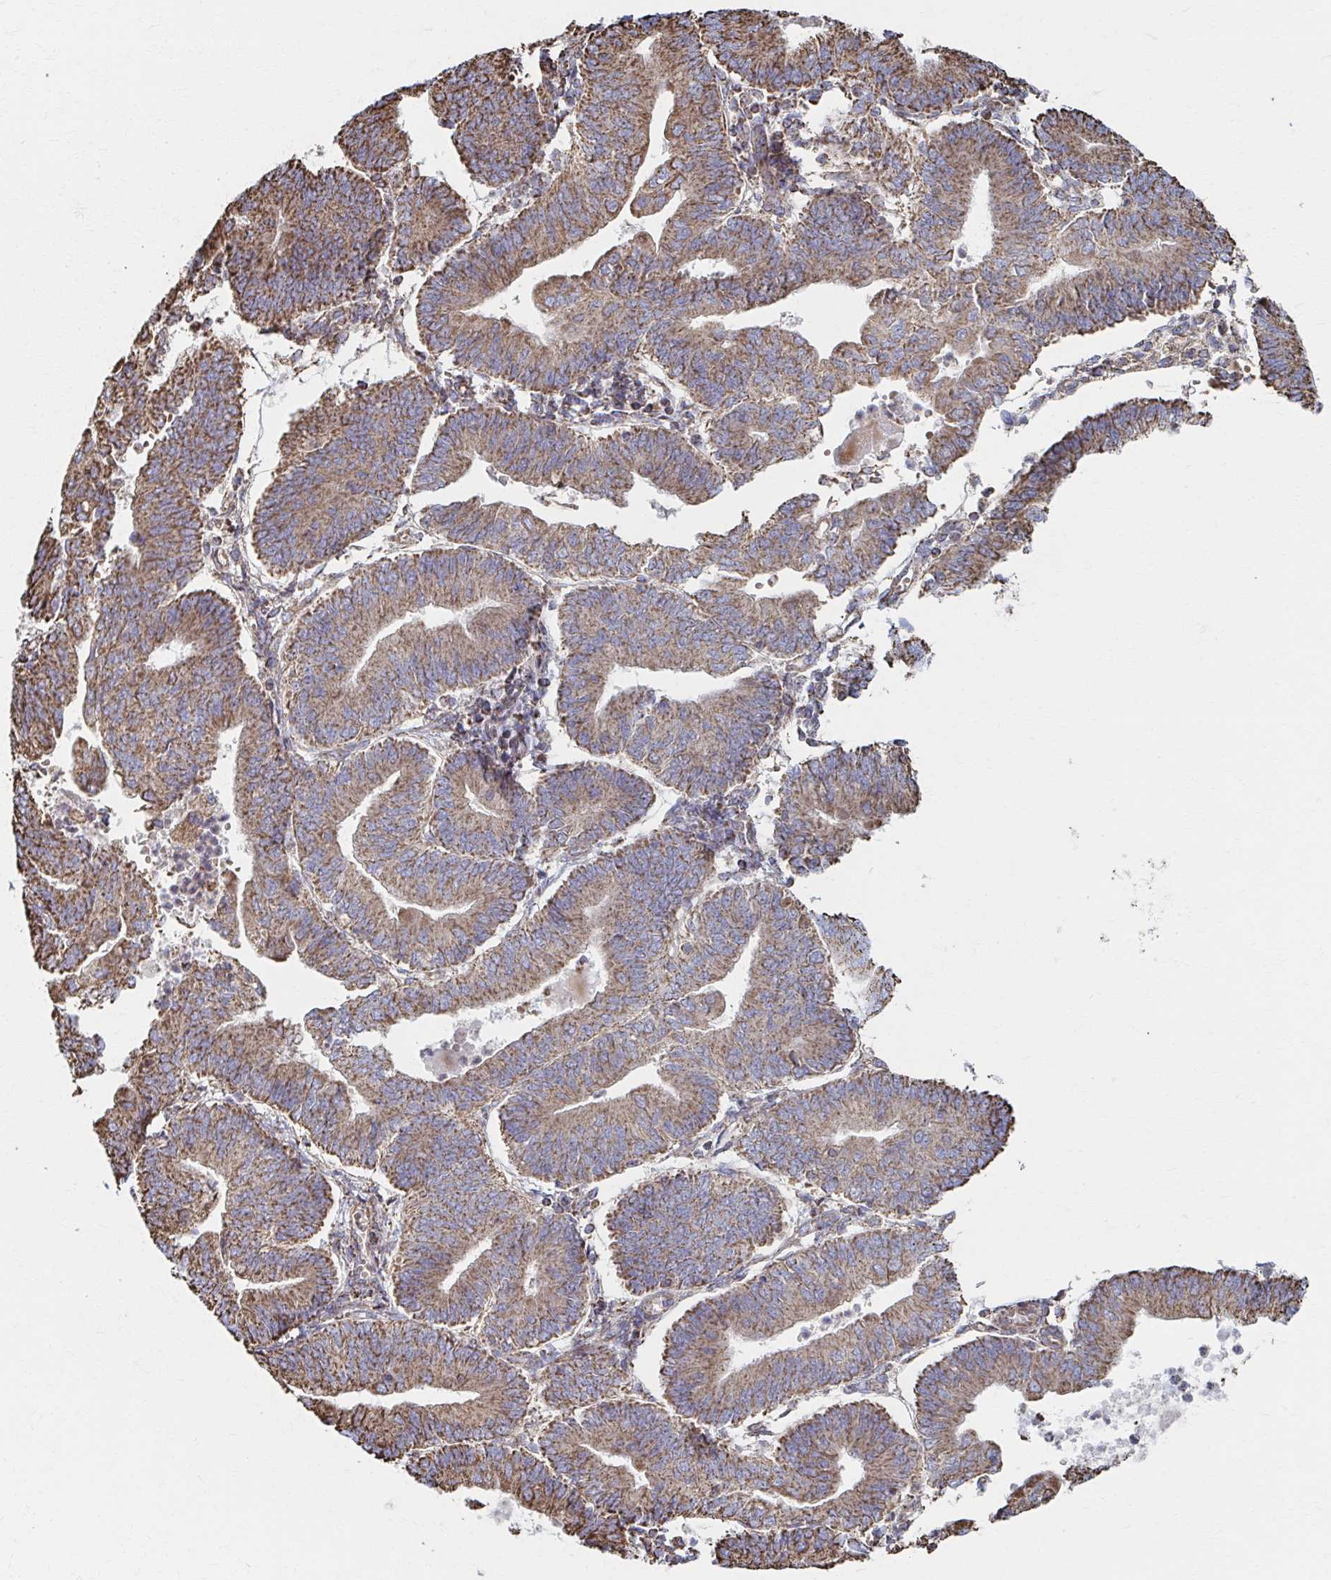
{"staining": {"intensity": "moderate", "quantity": ">75%", "location": "cytoplasmic/membranous"}, "tissue": "endometrial cancer", "cell_type": "Tumor cells", "image_type": "cancer", "snomed": [{"axis": "morphology", "description": "Adenocarcinoma, NOS"}, {"axis": "topography", "description": "Endometrium"}], "caption": "The immunohistochemical stain shows moderate cytoplasmic/membranous expression in tumor cells of endometrial cancer (adenocarcinoma) tissue.", "gene": "SAT1", "patient": {"sex": "female", "age": 65}}